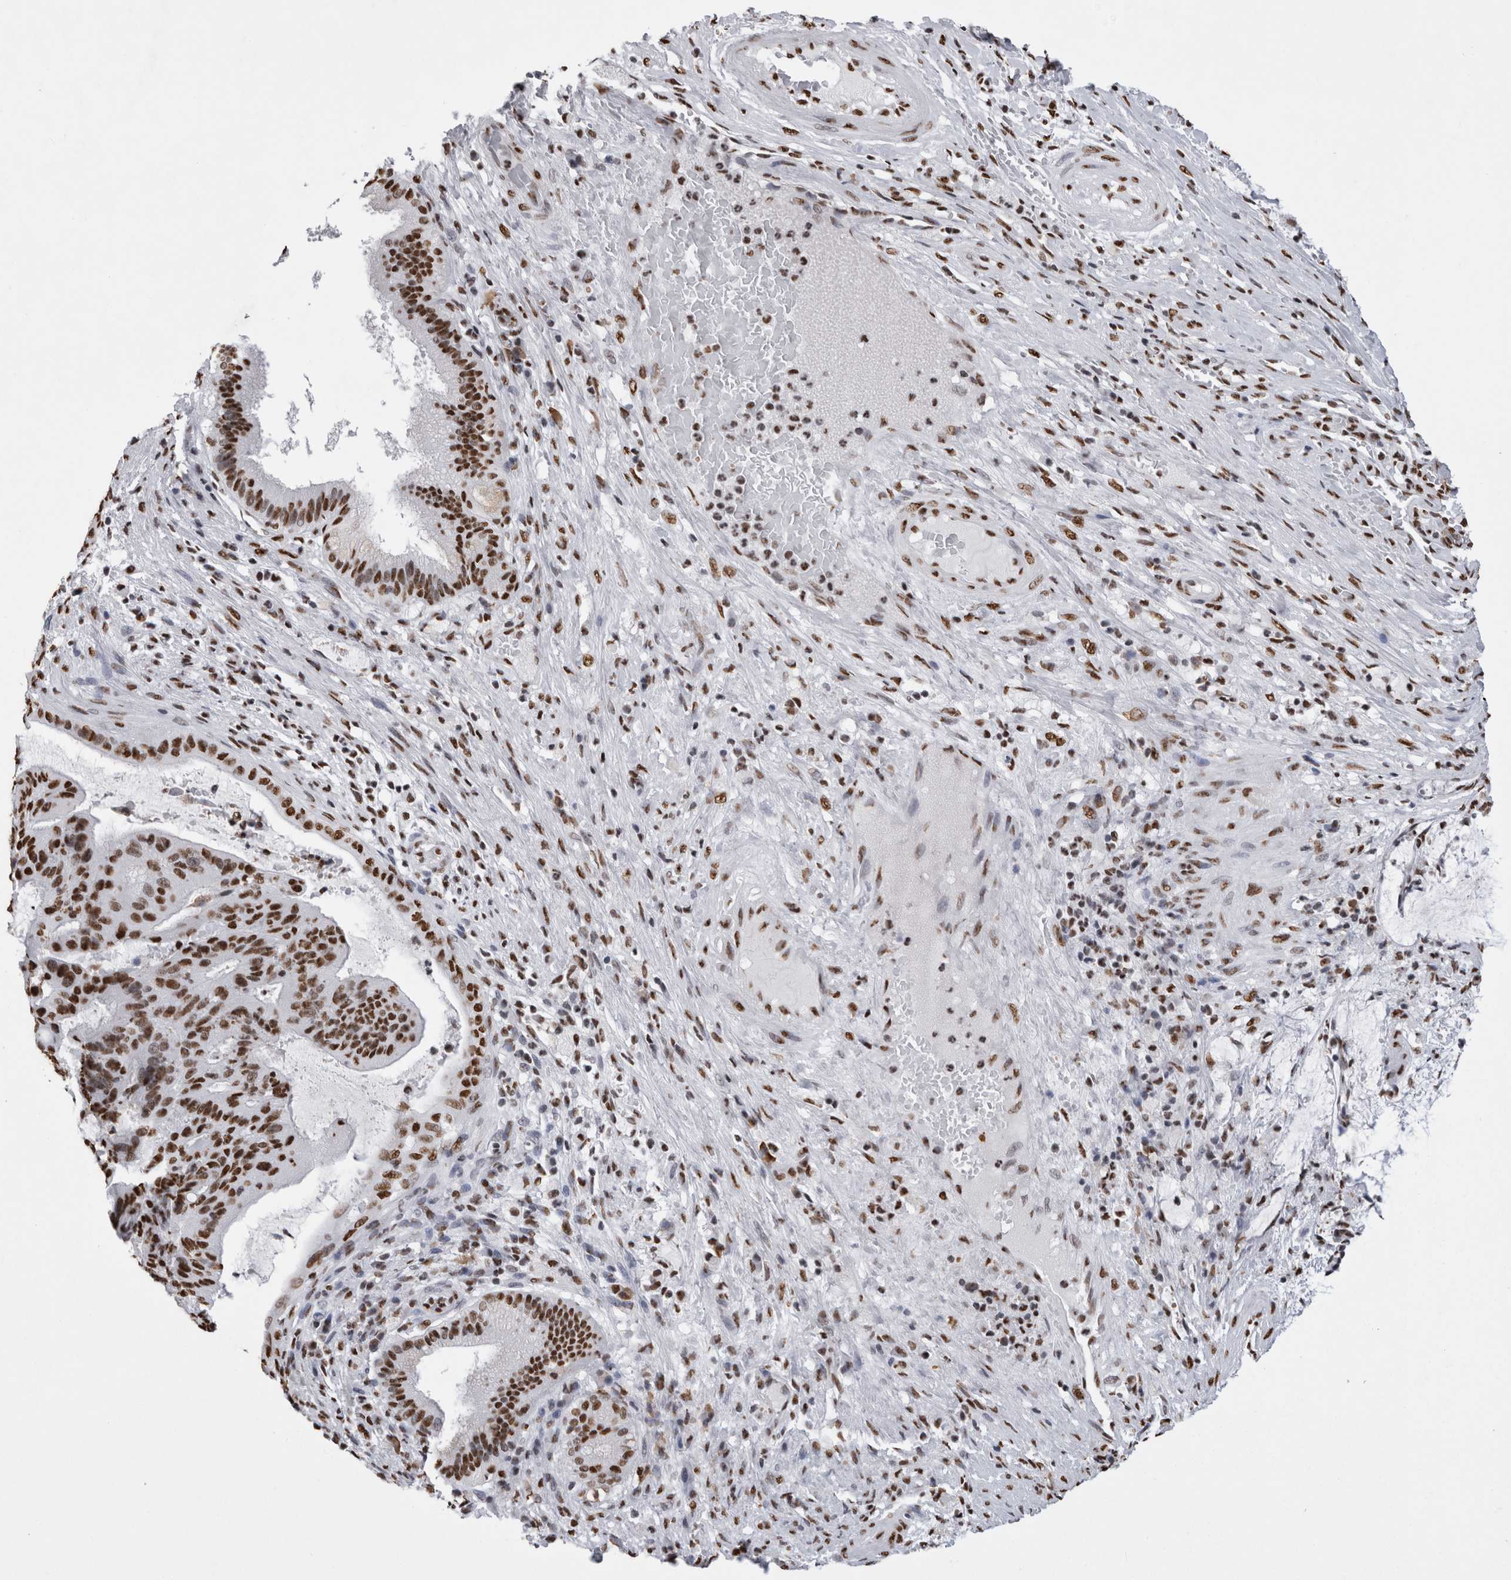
{"staining": {"intensity": "strong", "quantity": ">75%", "location": "nuclear"}, "tissue": "liver cancer", "cell_type": "Tumor cells", "image_type": "cancer", "snomed": [{"axis": "morphology", "description": "Normal tissue, NOS"}, {"axis": "morphology", "description": "Cholangiocarcinoma"}, {"axis": "topography", "description": "Liver"}, {"axis": "topography", "description": "Peripheral nerve tissue"}], "caption": "Strong nuclear protein expression is seen in about >75% of tumor cells in liver cholangiocarcinoma.", "gene": "ALPK3", "patient": {"sex": "female", "age": 73}}